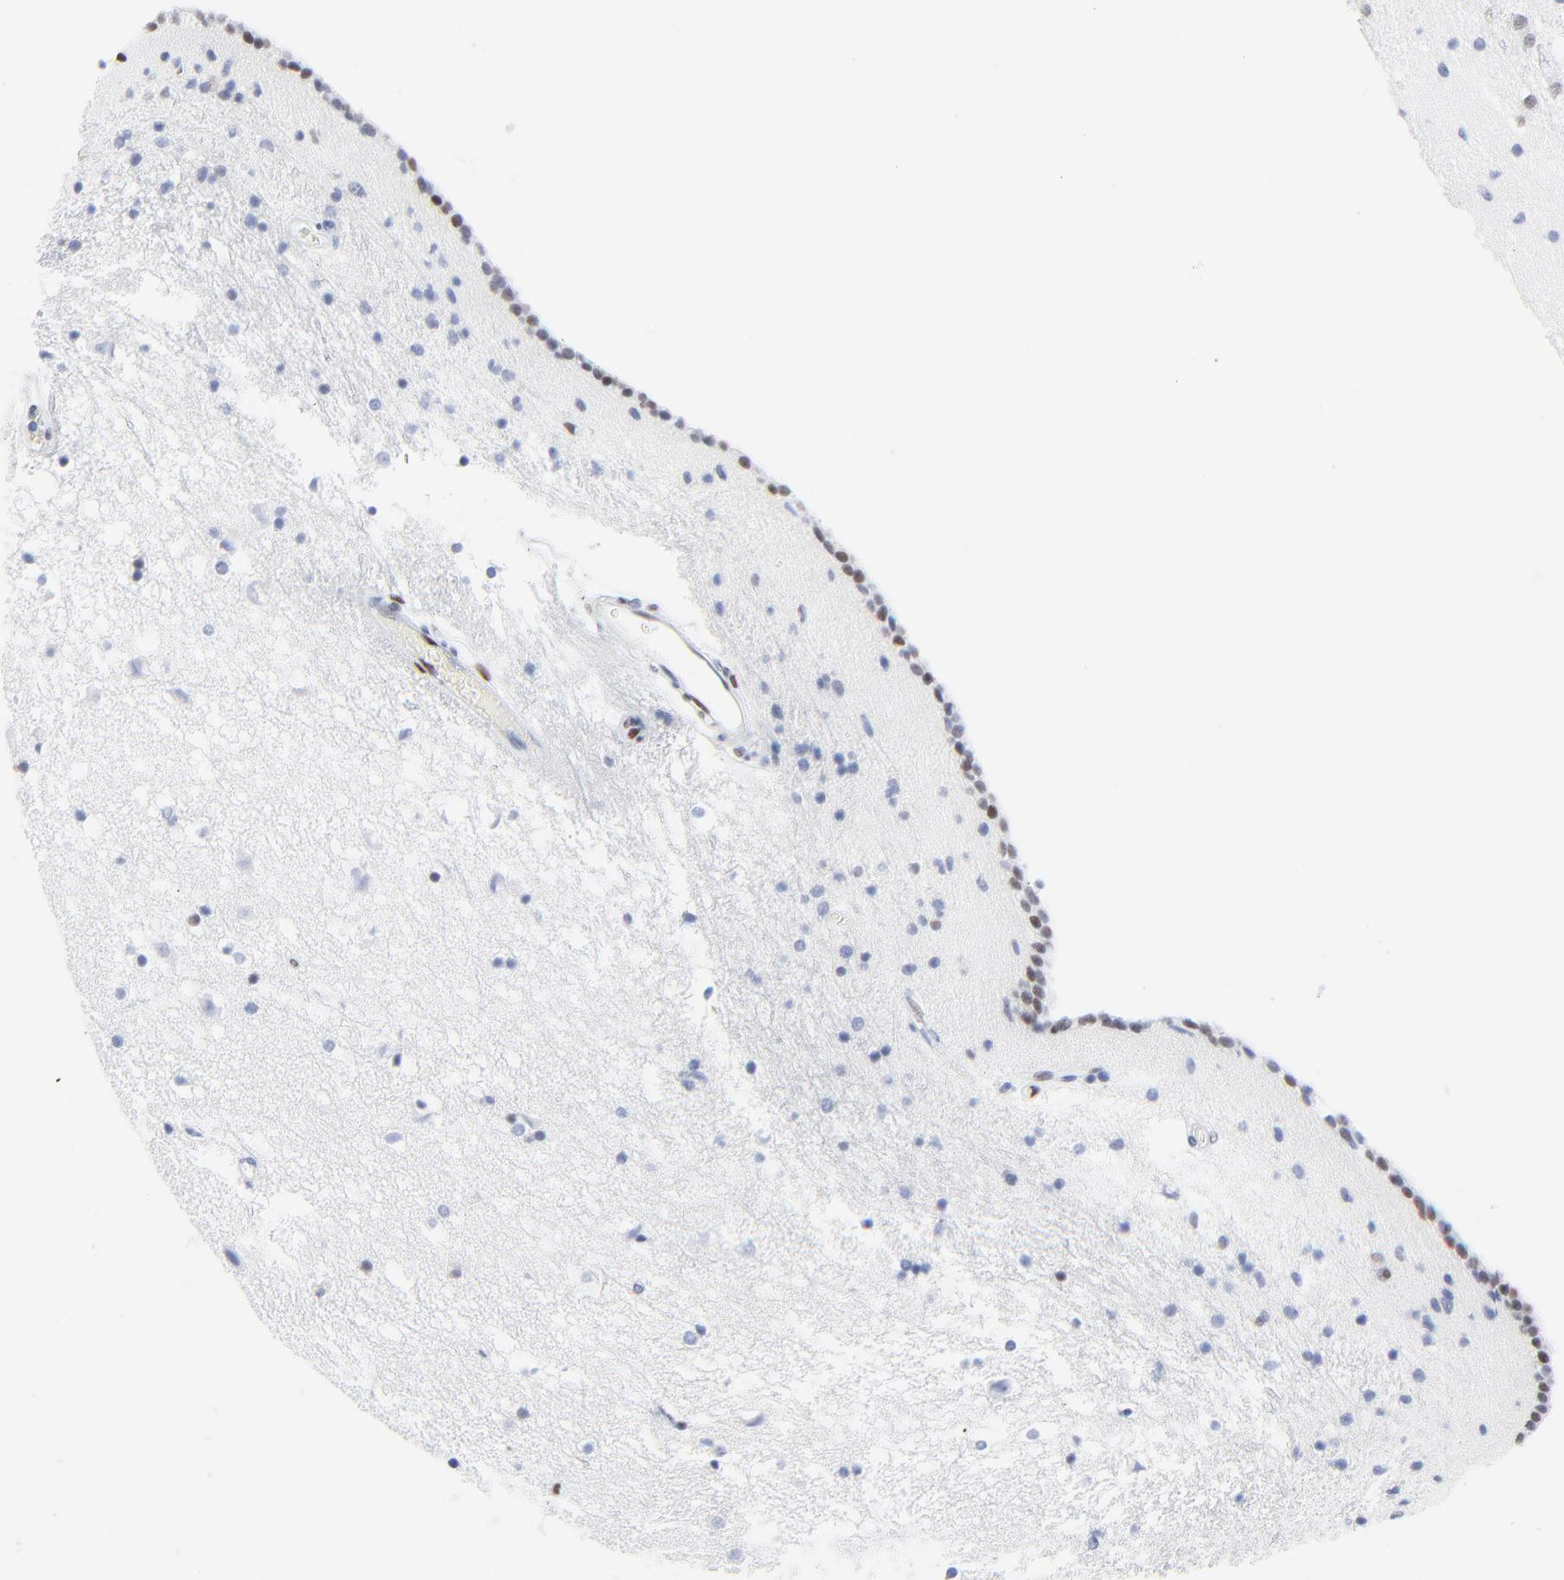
{"staining": {"intensity": "negative", "quantity": "none", "location": "none"}, "tissue": "caudate", "cell_type": "Glial cells", "image_type": "normal", "snomed": [{"axis": "morphology", "description": "Normal tissue, NOS"}, {"axis": "topography", "description": "Lateral ventricle wall"}], "caption": "High power microscopy micrograph of an IHC photomicrograph of normal caudate, revealing no significant positivity in glial cells. Brightfield microscopy of IHC stained with DAB (brown) and hematoxylin (blue), captured at high magnification.", "gene": "JUN", "patient": {"sex": "male", "age": 45}}